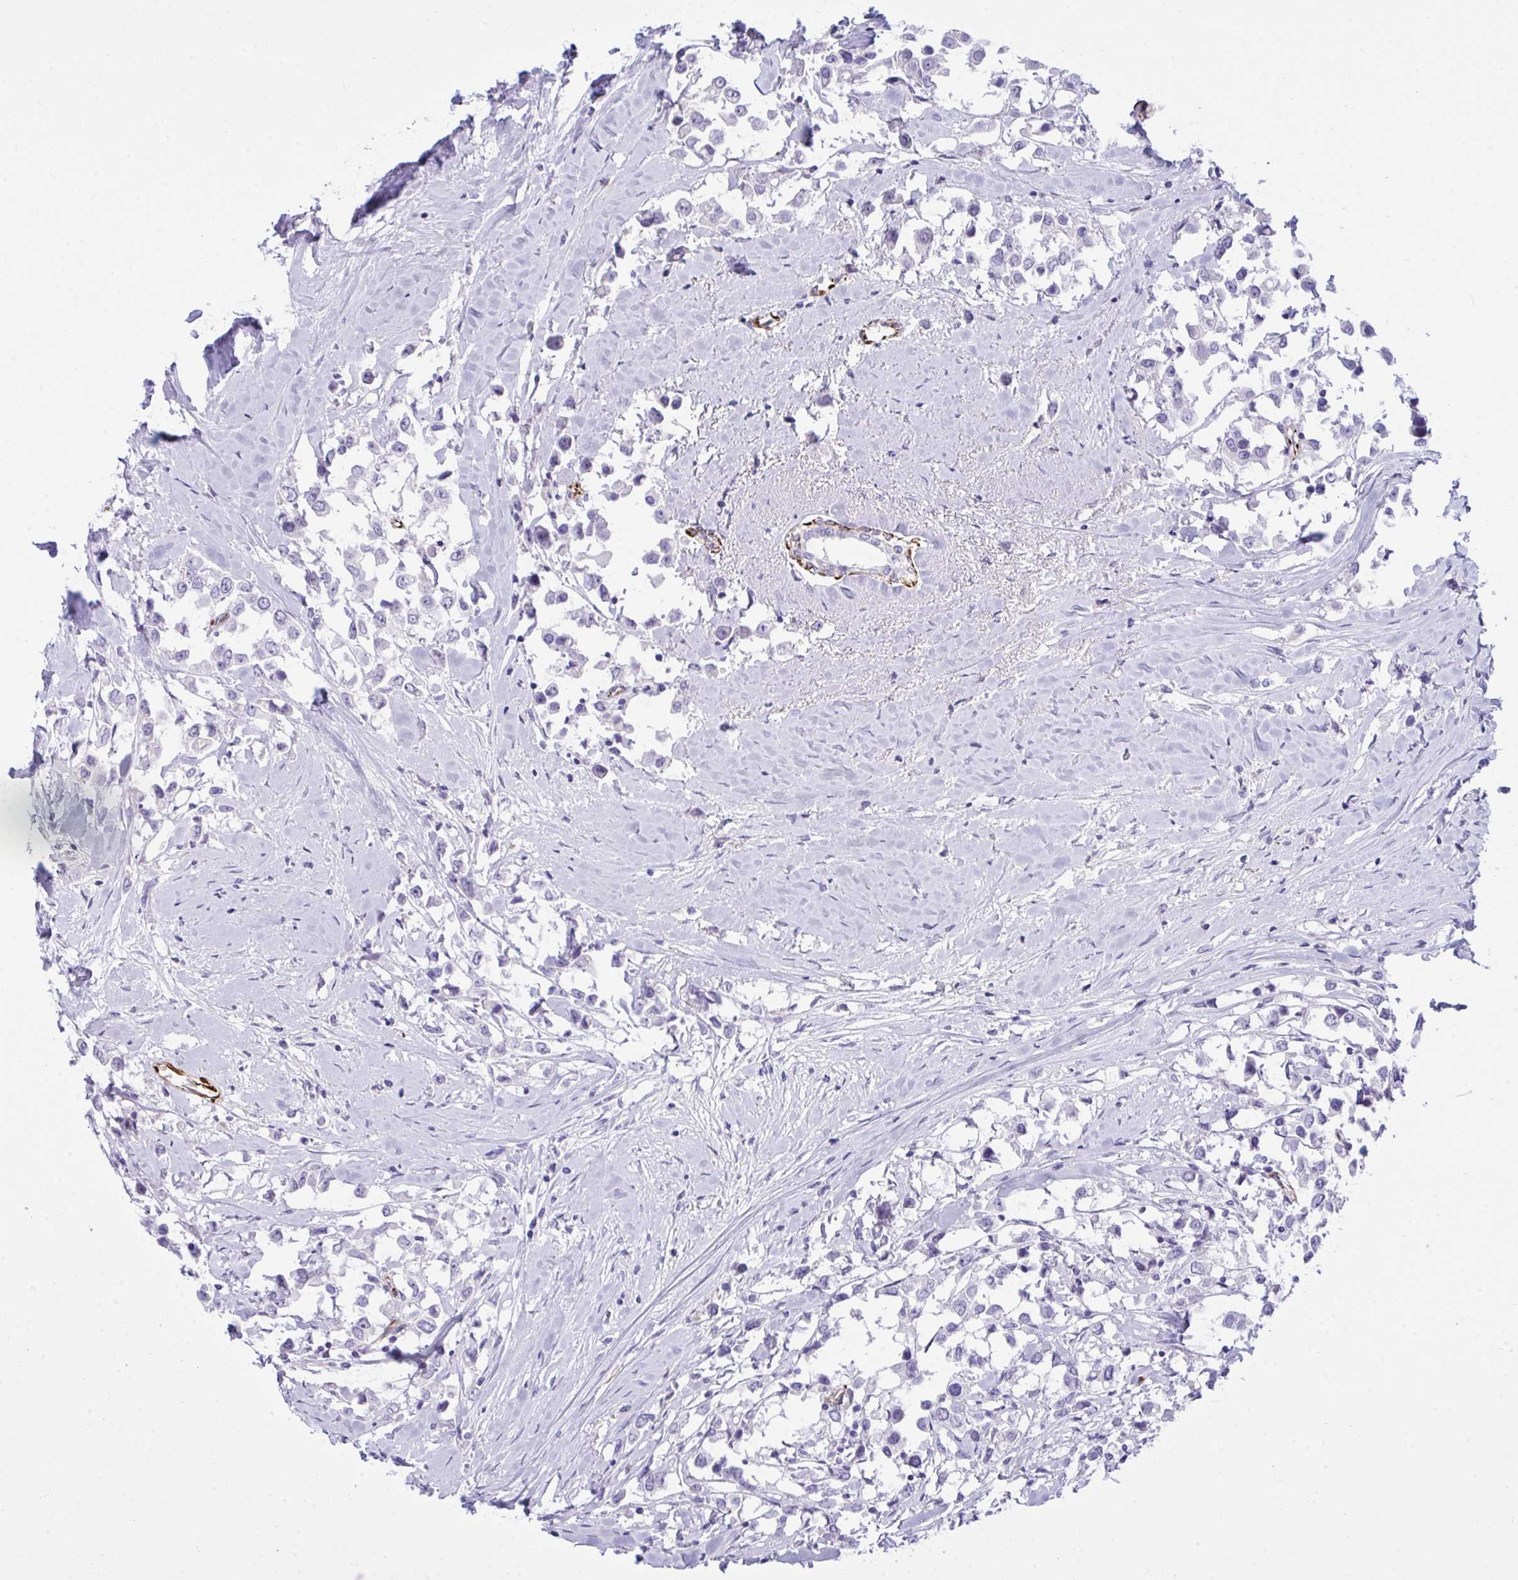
{"staining": {"intensity": "negative", "quantity": "none", "location": "none"}, "tissue": "breast cancer", "cell_type": "Tumor cells", "image_type": "cancer", "snomed": [{"axis": "morphology", "description": "Duct carcinoma"}, {"axis": "topography", "description": "Breast"}], "caption": "Immunohistochemistry (IHC) photomicrograph of human breast intraductal carcinoma stained for a protein (brown), which displays no staining in tumor cells.", "gene": "SLC35B1", "patient": {"sex": "female", "age": 61}}